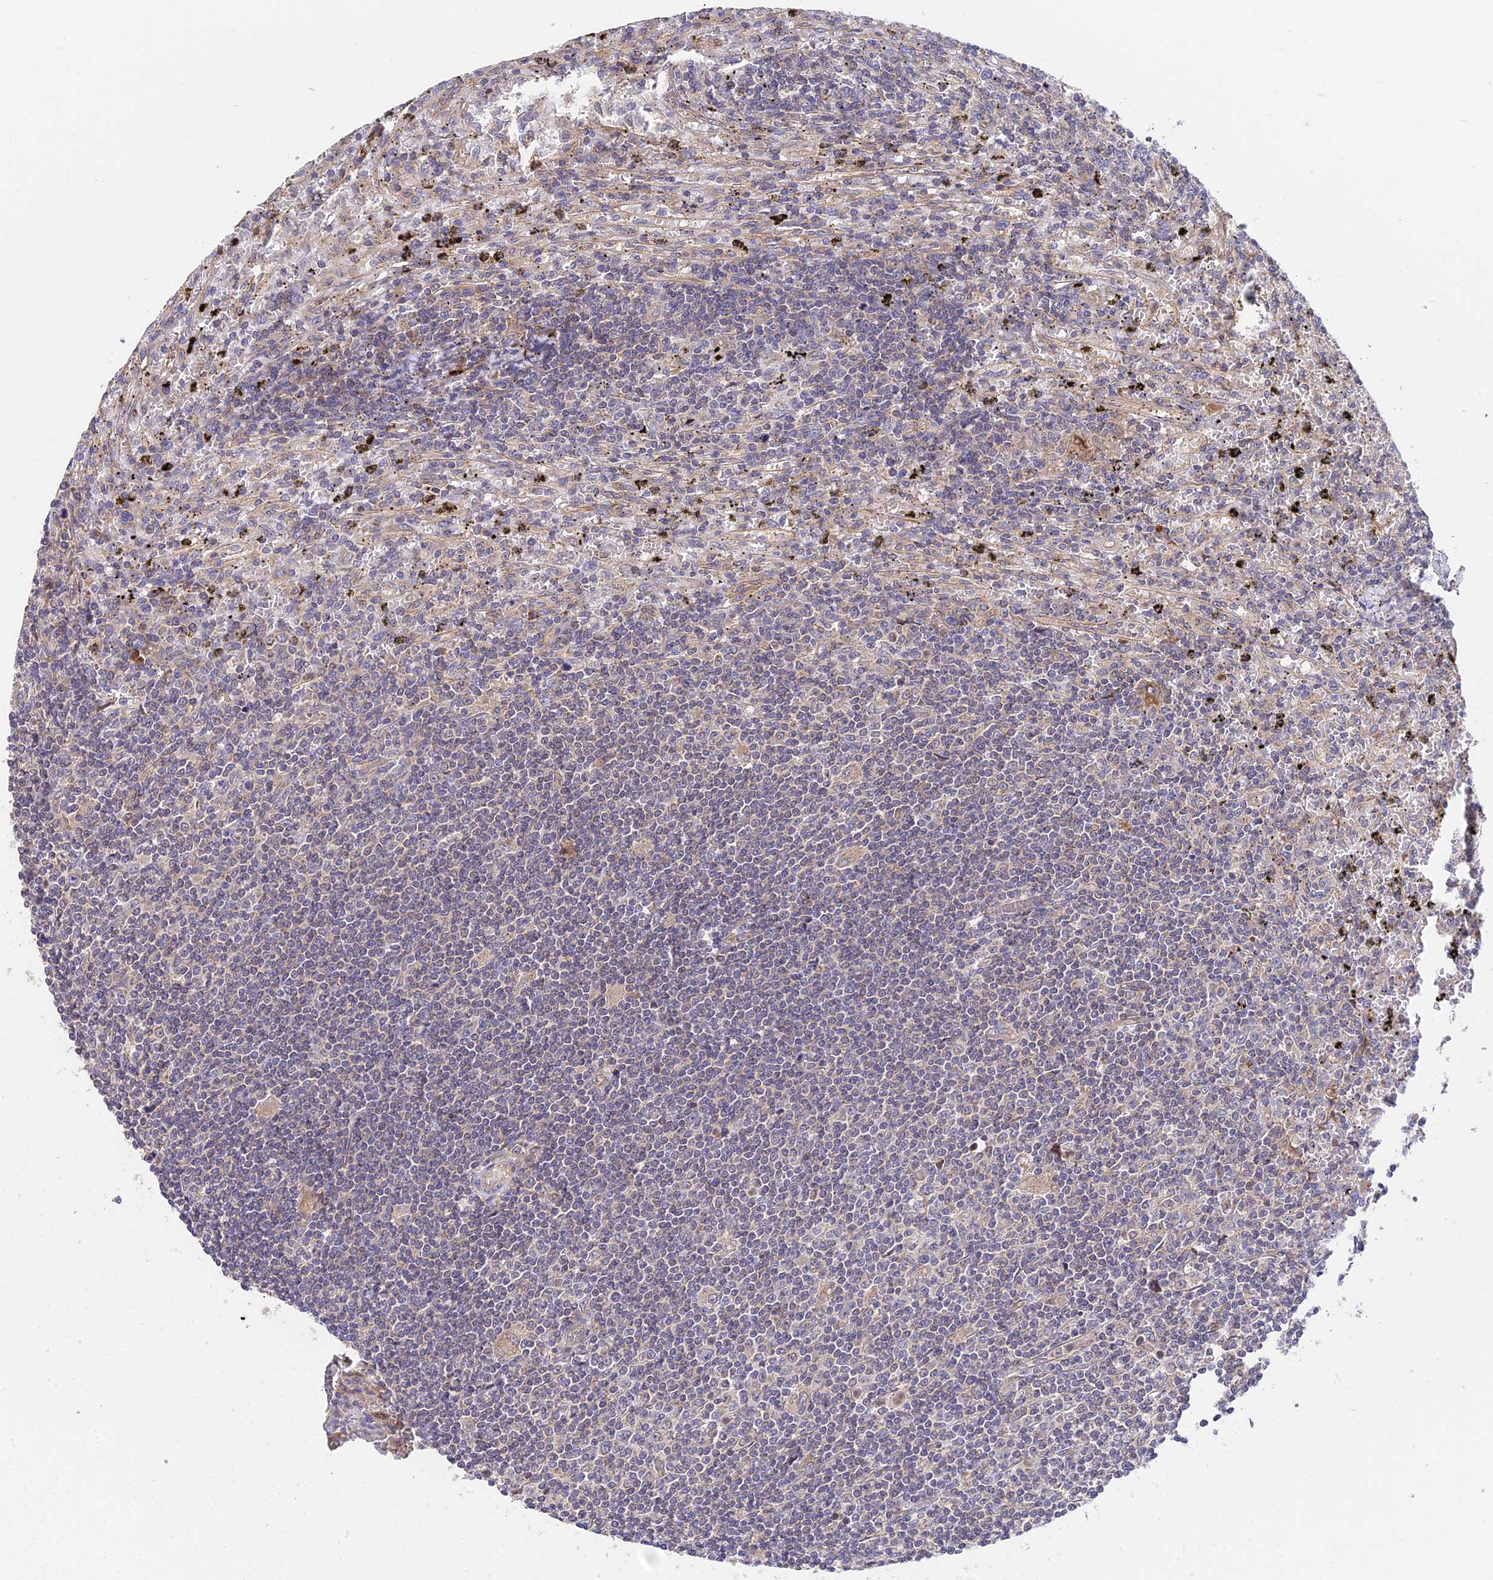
{"staining": {"intensity": "negative", "quantity": "none", "location": "none"}, "tissue": "lymphoma", "cell_type": "Tumor cells", "image_type": "cancer", "snomed": [{"axis": "morphology", "description": "Malignant lymphoma, non-Hodgkin's type, Low grade"}, {"axis": "topography", "description": "Spleen"}], "caption": "Lymphoma was stained to show a protein in brown. There is no significant positivity in tumor cells.", "gene": "CDC37L1", "patient": {"sex": "male", "age": 76}}